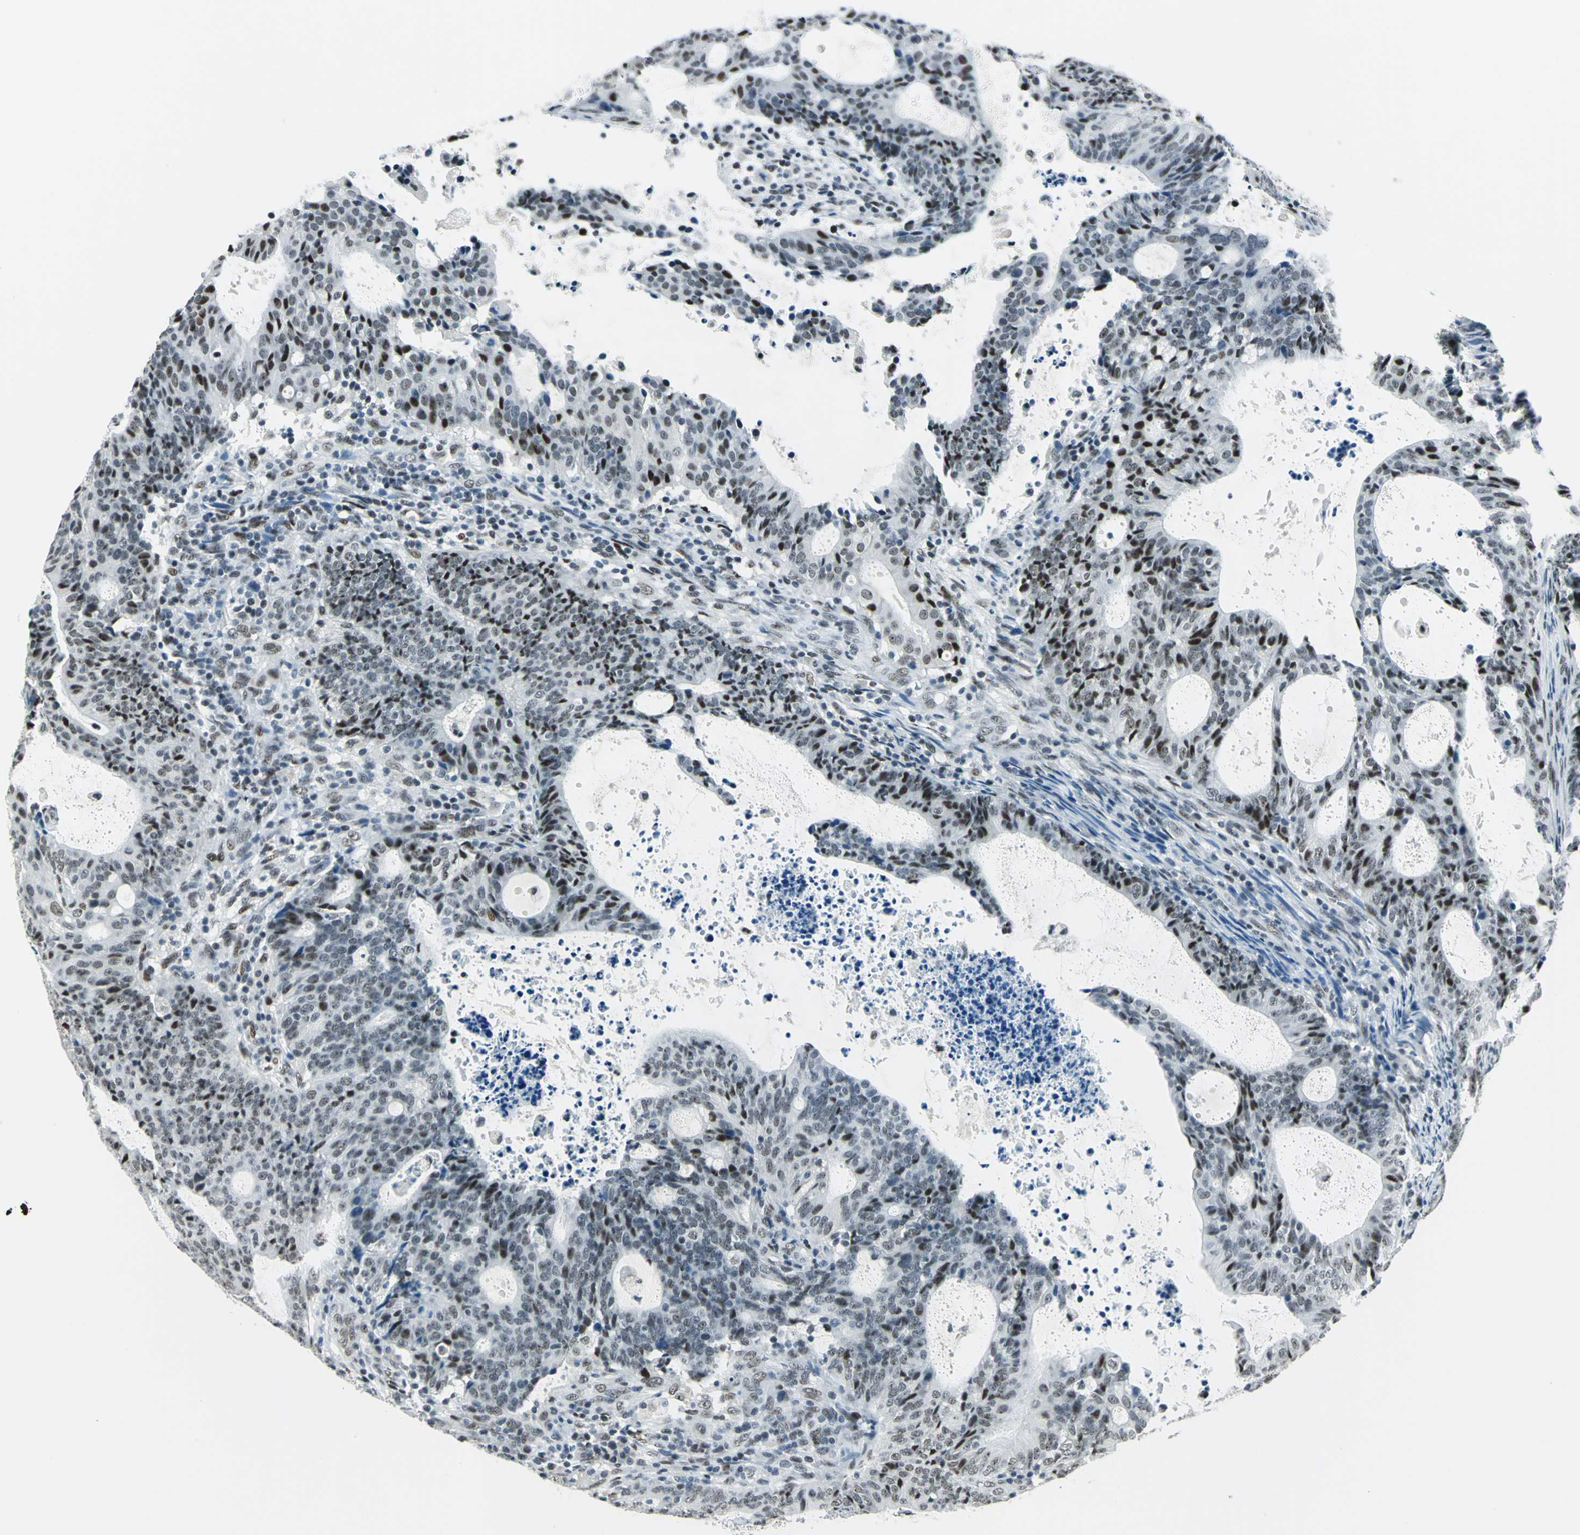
{"staining": {"intensity": "strong", "quantity": "25%-75%", "location": "nuclear"}, "tissue": "endometrial cancer", "cell_type": "Tumor cells", "image_type": "cancer", "snomed": [{"axis": "morphology", "description": "Adenocarcinoma, NOS"}, {"axis": "topography", "description": "Uterus"}], "caption": "Protein staining by IHC shows strong nuclear staining in approximately 25%-75% of tumor cells in endometrial adenocarcinoma.", "gene": "KAT6B", "patient": {"sex": "female", "age": 83}}